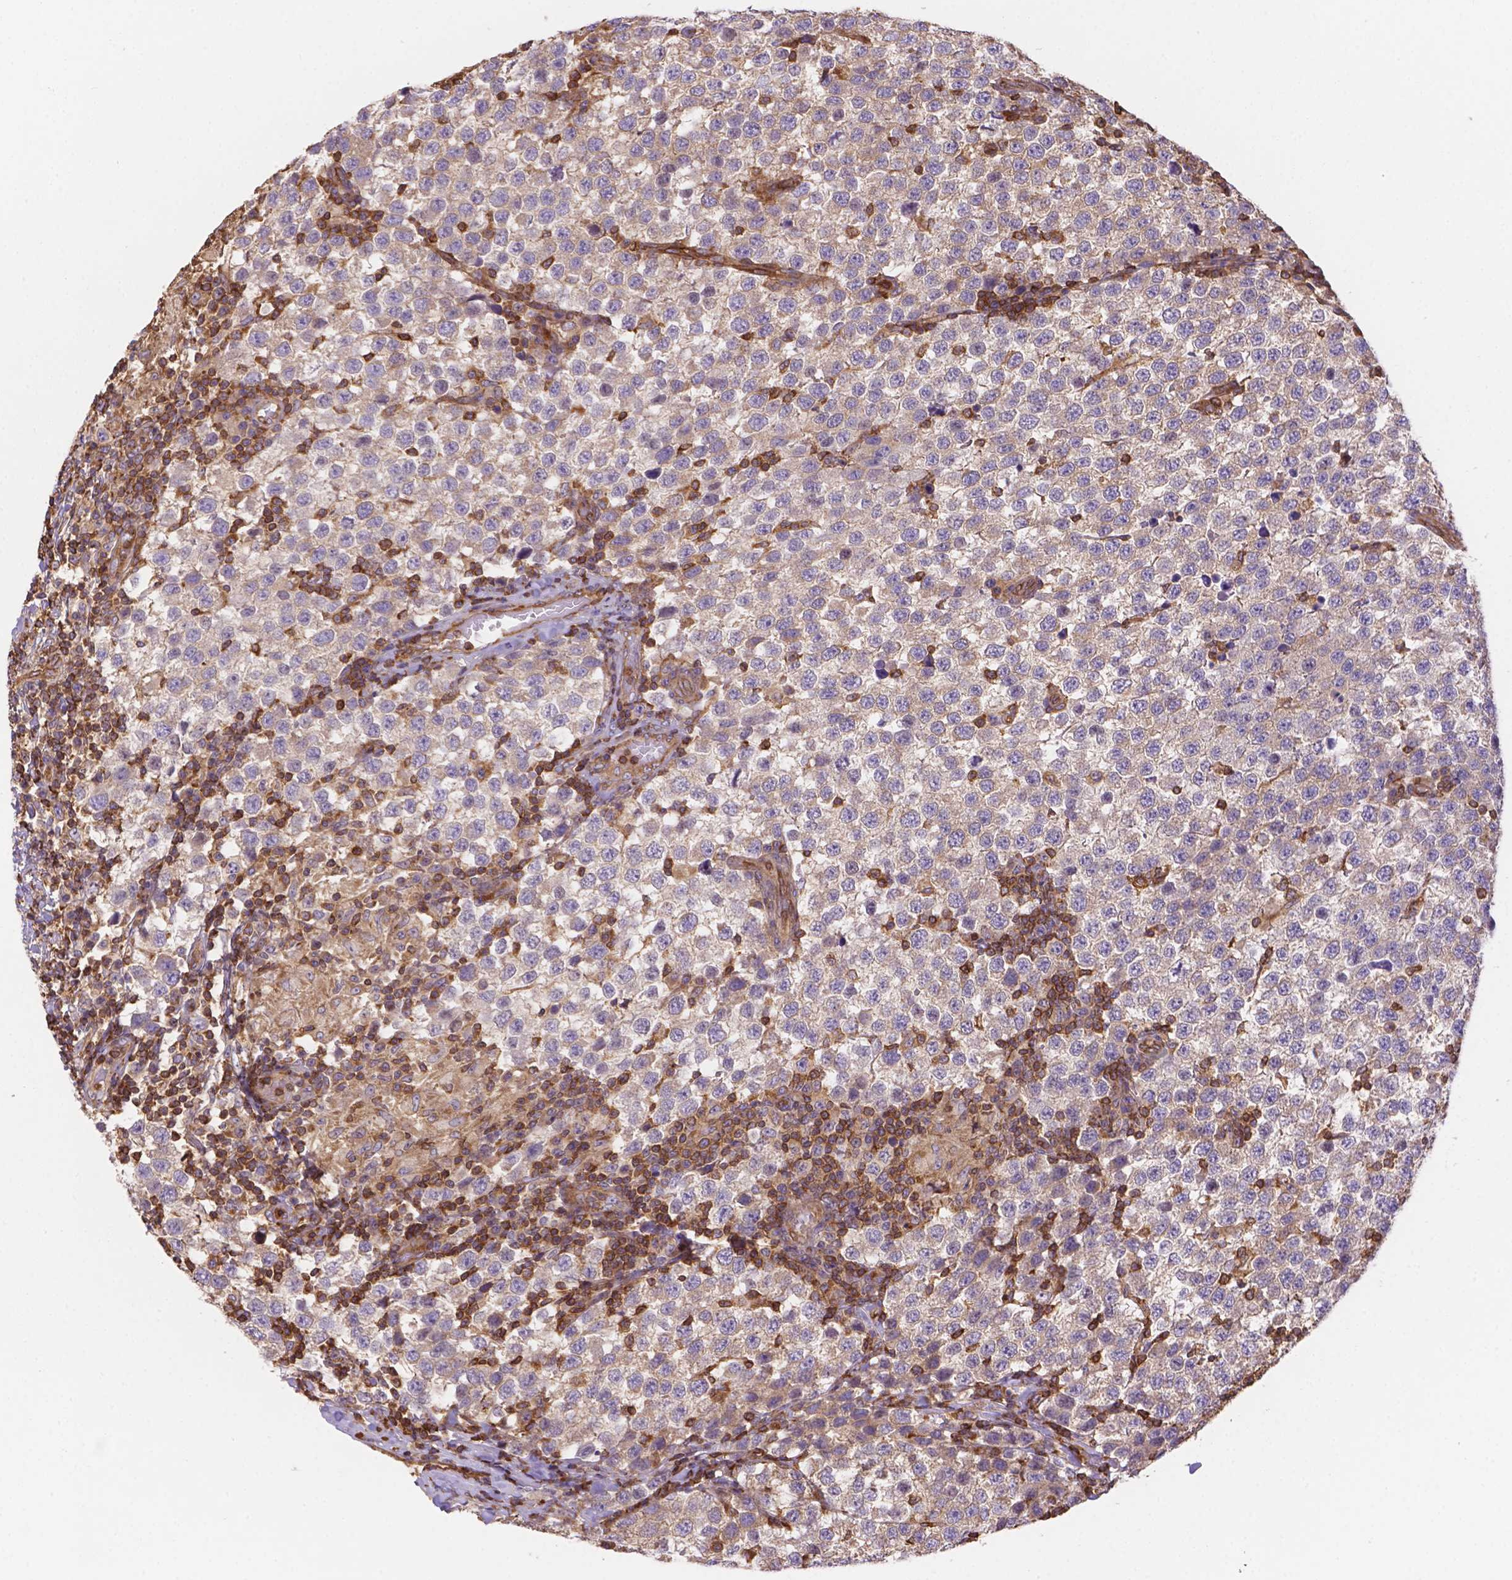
{"staining": {"intensity": "weak", "quantity": ">75%", "location": "cytoplasmic/membranous"}, "tissue": "testis cancer", "cell_type": "Tumor cells", "image_type": "cancer", "snomed": [{"axis": "morphology", "description": "Seminoma, NOS"}, {"axis": "topography", "description": "Testis"}], "caption": "A low amount of weak cytoplasmic/membranous positivity is present in approximately >75% of tumor cells in testis cancer (seminoma) tissue.", "gene": "DMWD", "patient": {"sex": "male", "age": 34}}